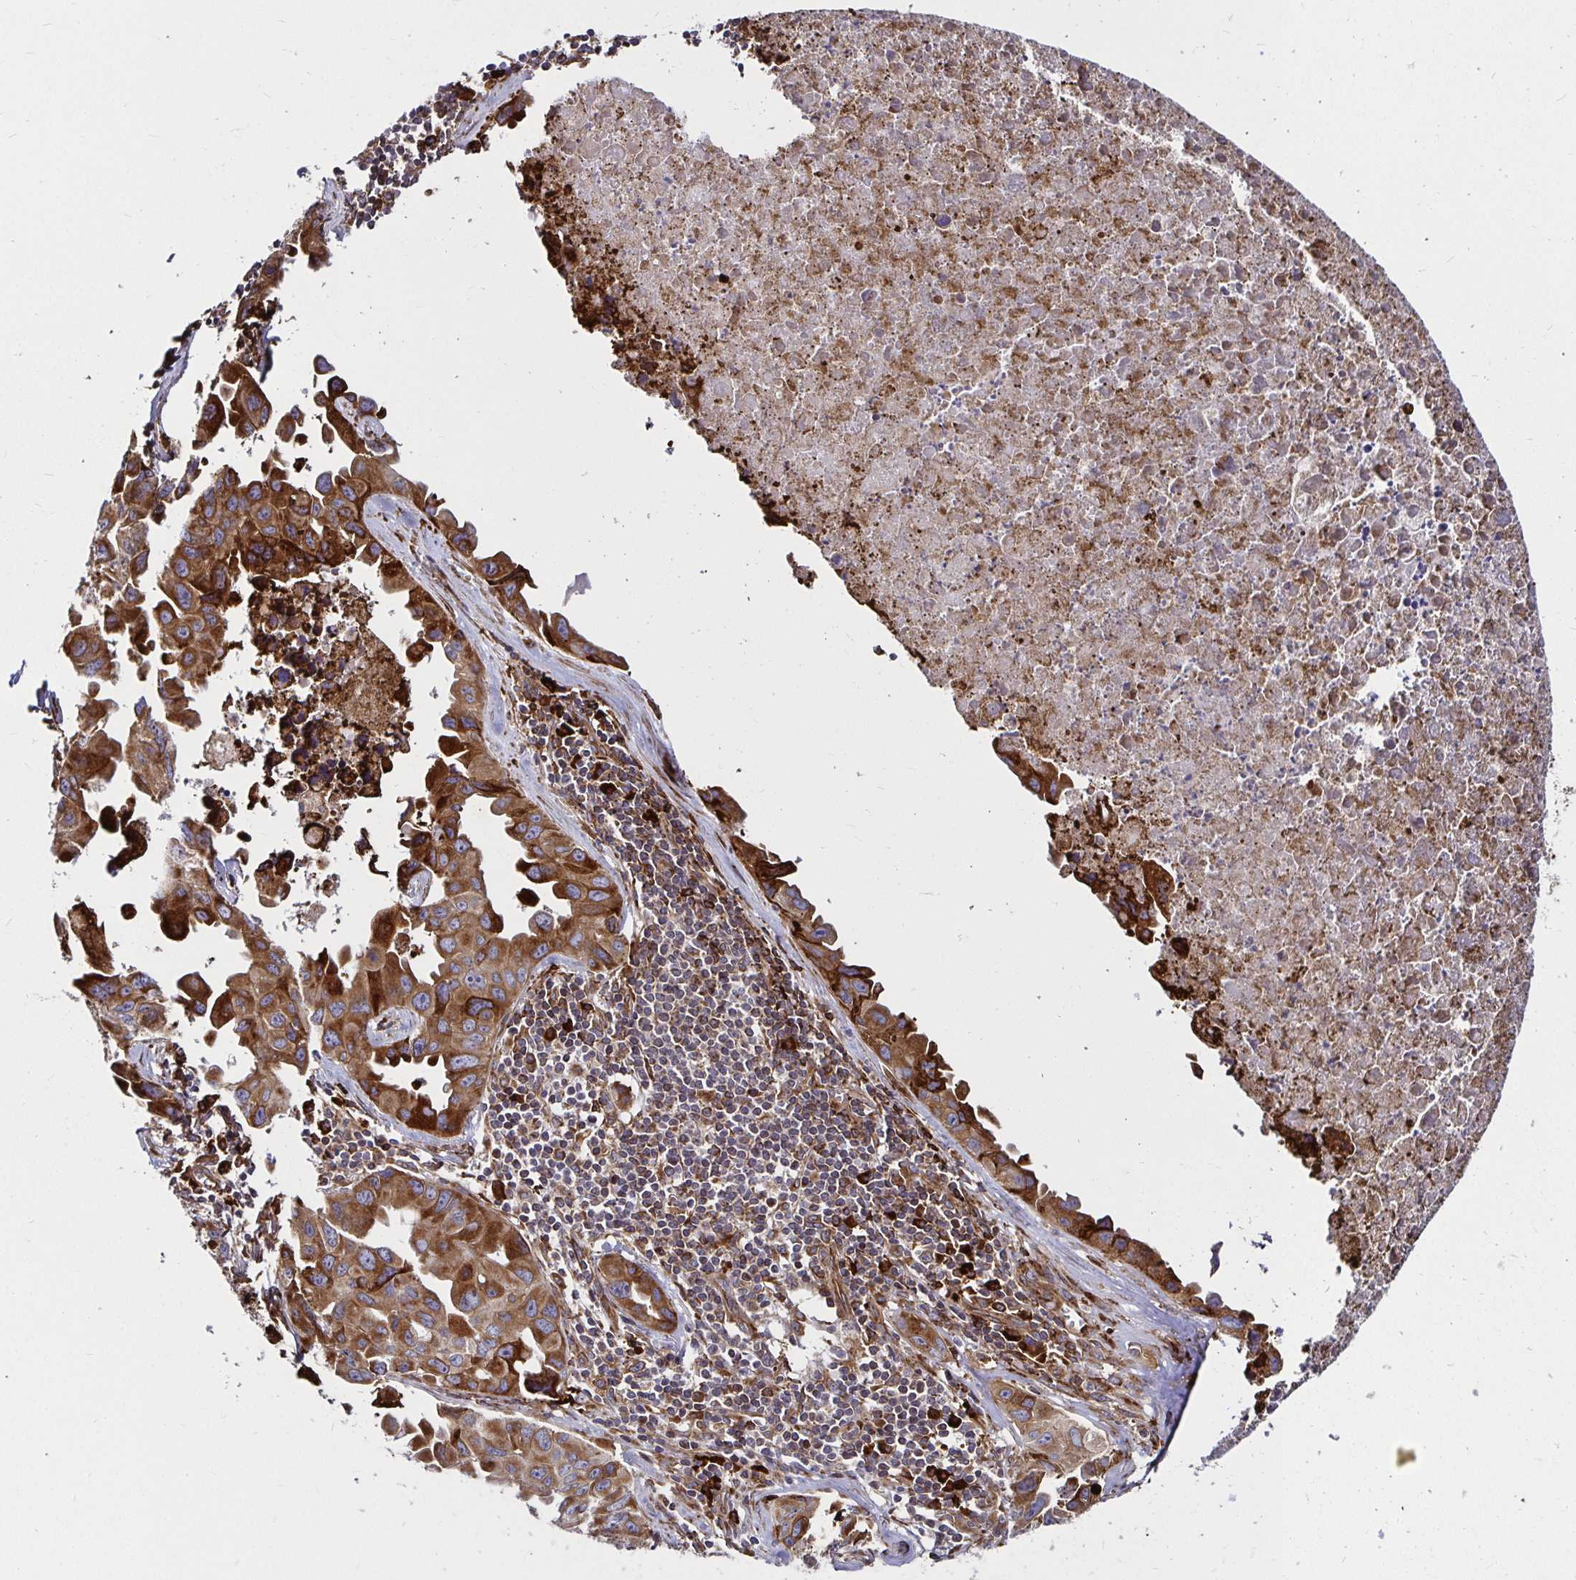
{"staining": {"intensity": "moderate", "quantity": ">75%", "location": "cytoplasmic/membranous"}, "tissue": "lung cancer", "cell_type": "Tumor cells", "image_type": "cancer", "snomed": [{"axis": "morphology", "description": "Adenocarcinoma, NOS"}, {"axis": "topography", "description": "Lymph node"}, {"axis": "topography", "description": "Lung"}], "caption": "There is medium levels of moderate cytoplasmic/membranous expression in tumor cells of lung cancer (adenocarcinoma), as demonstrated by immunohistochemical staining (brown color).", "gene": "SMYD3", "patient": {"sex": "male", "age": 64}}